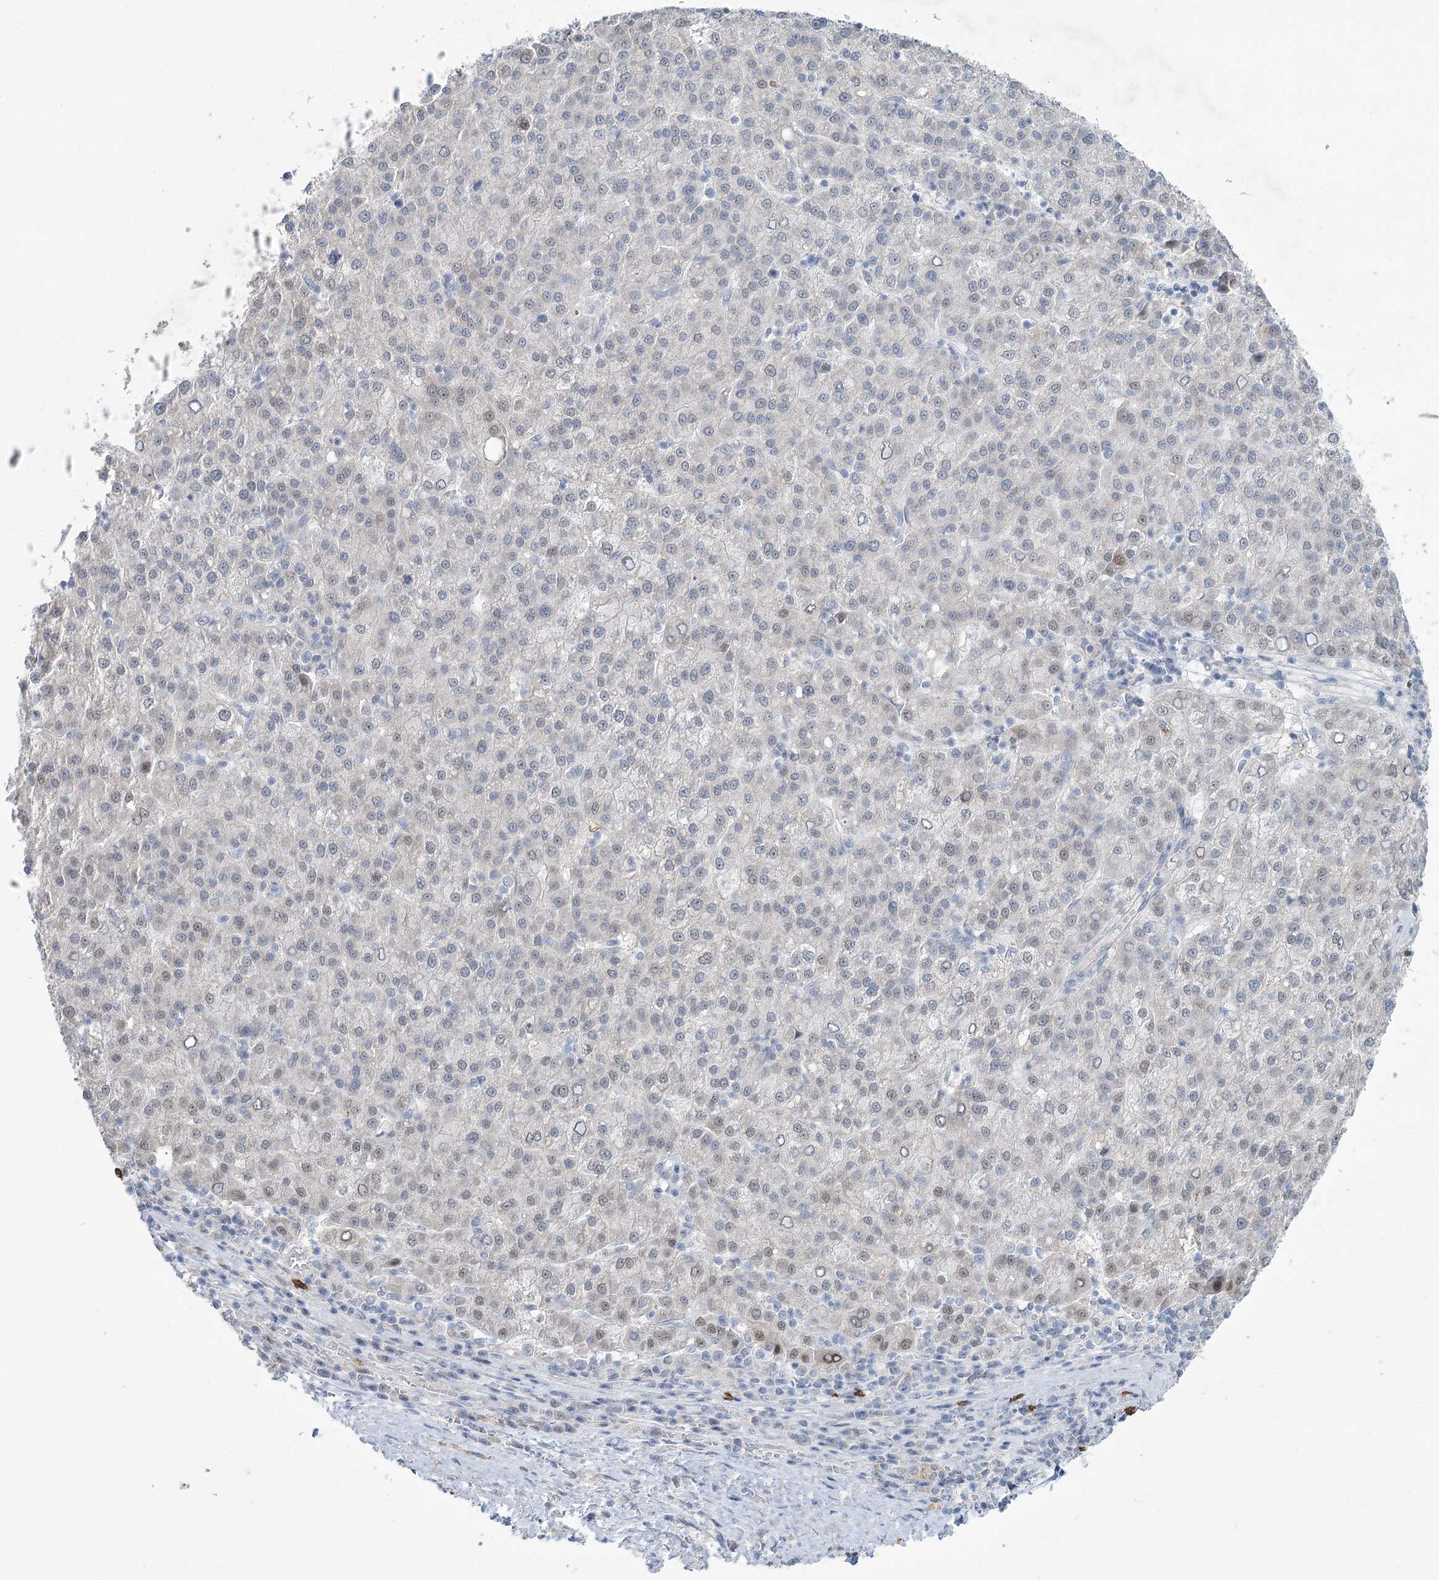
{"staining": {"intensity": "weak", "quantity": "<25%", "location": "nuclear"}, "tissue": "liver cancer", "cell_type": "Tumor cells", "image_type": "cancer", "snomed": [{"axis": "morphology", "description": "Carcinoma, Hepatocellular, NOS"}, {"axis": "topography", "description": "Liver"}], "caption": "Micrograph shows no significant protein expression in tumor cells of hepatocellular carcinoma (liver).", "gene": "ABITRAM", "patient": {"sex": "female", "age": 58}}